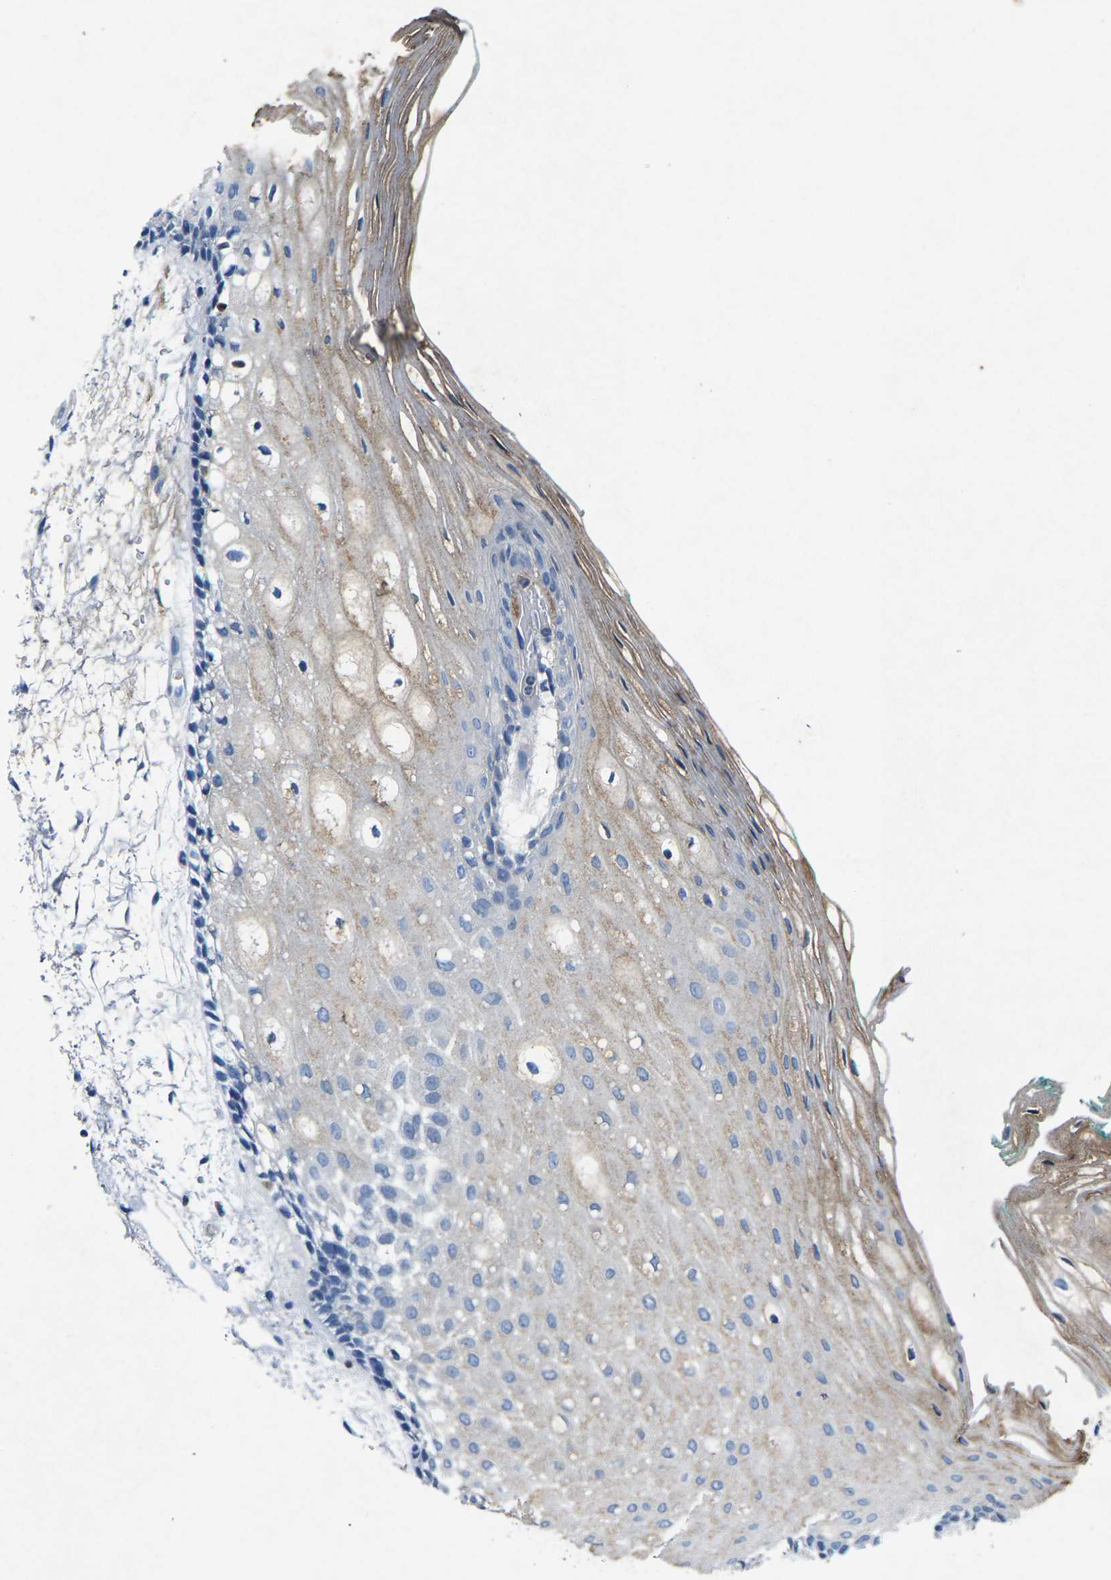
{"staining": {"intensity": "weak", "quantity": "25%-75%", "location": "cytoplasmic/membranous"}, "tissue": "oral mucosa", "cell_type": "Squamous epithelial cells", "image_type": "normal", "snomed": [{"axis": "morphology", "description": "Normal tissue, NOS"}, {"axis": "topography", "description": "Skeletal muscle"}, {"axis": "topography", "description": "Oral tissue"}, {"axis": "topography", "description": "Peripheral nerve tissue"}], "caption": "A micrograph of human oral mucosa stained for a protein shows weak cytoplasmic/membranous brown staining in squamous epithelial cells.", "gene": "PLG", "patient": {"sex": "female", "age": 84}}